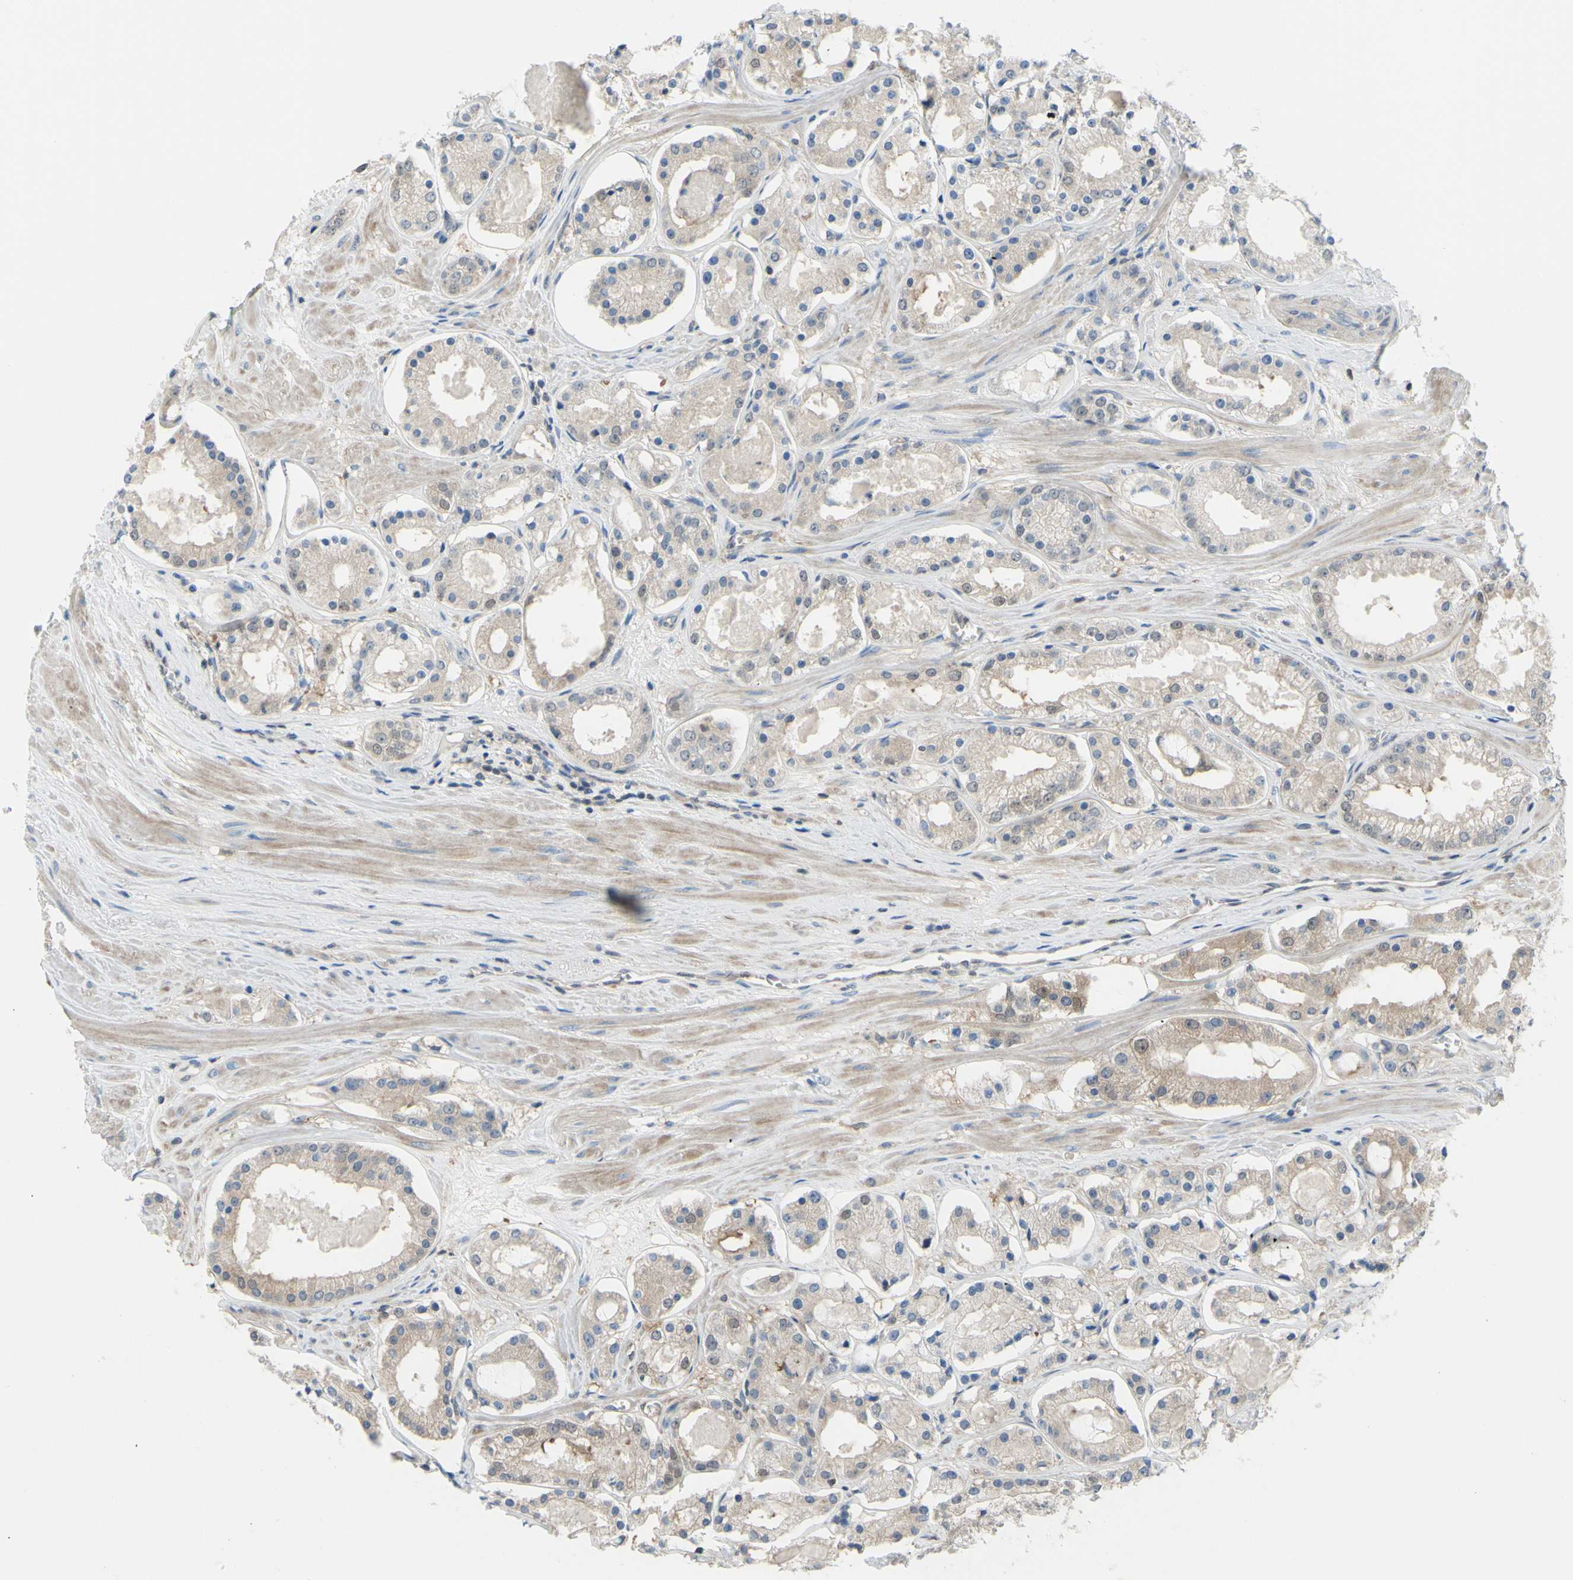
{"staining": {"intensity": "weak", "quantity": ">75%", "location": "cytoplasmic/membranous"}, "tissue": "prostate cancer", "cell_type": "Tumor cells", "image_type": "cancer", "snomed": [{"axis": "morphology", "description": "Adenocarcinoma, High grade"}, {"axis": "topography", "description": "Prostate"}], "caption": "The image demonstrates staining of prostate cancer, revealing weak cytoplasmic/membranous protein positivity (brown color) within tumor cells.", "gene": "UPK3B", "patient": {"sex": "male", "age": 66}}